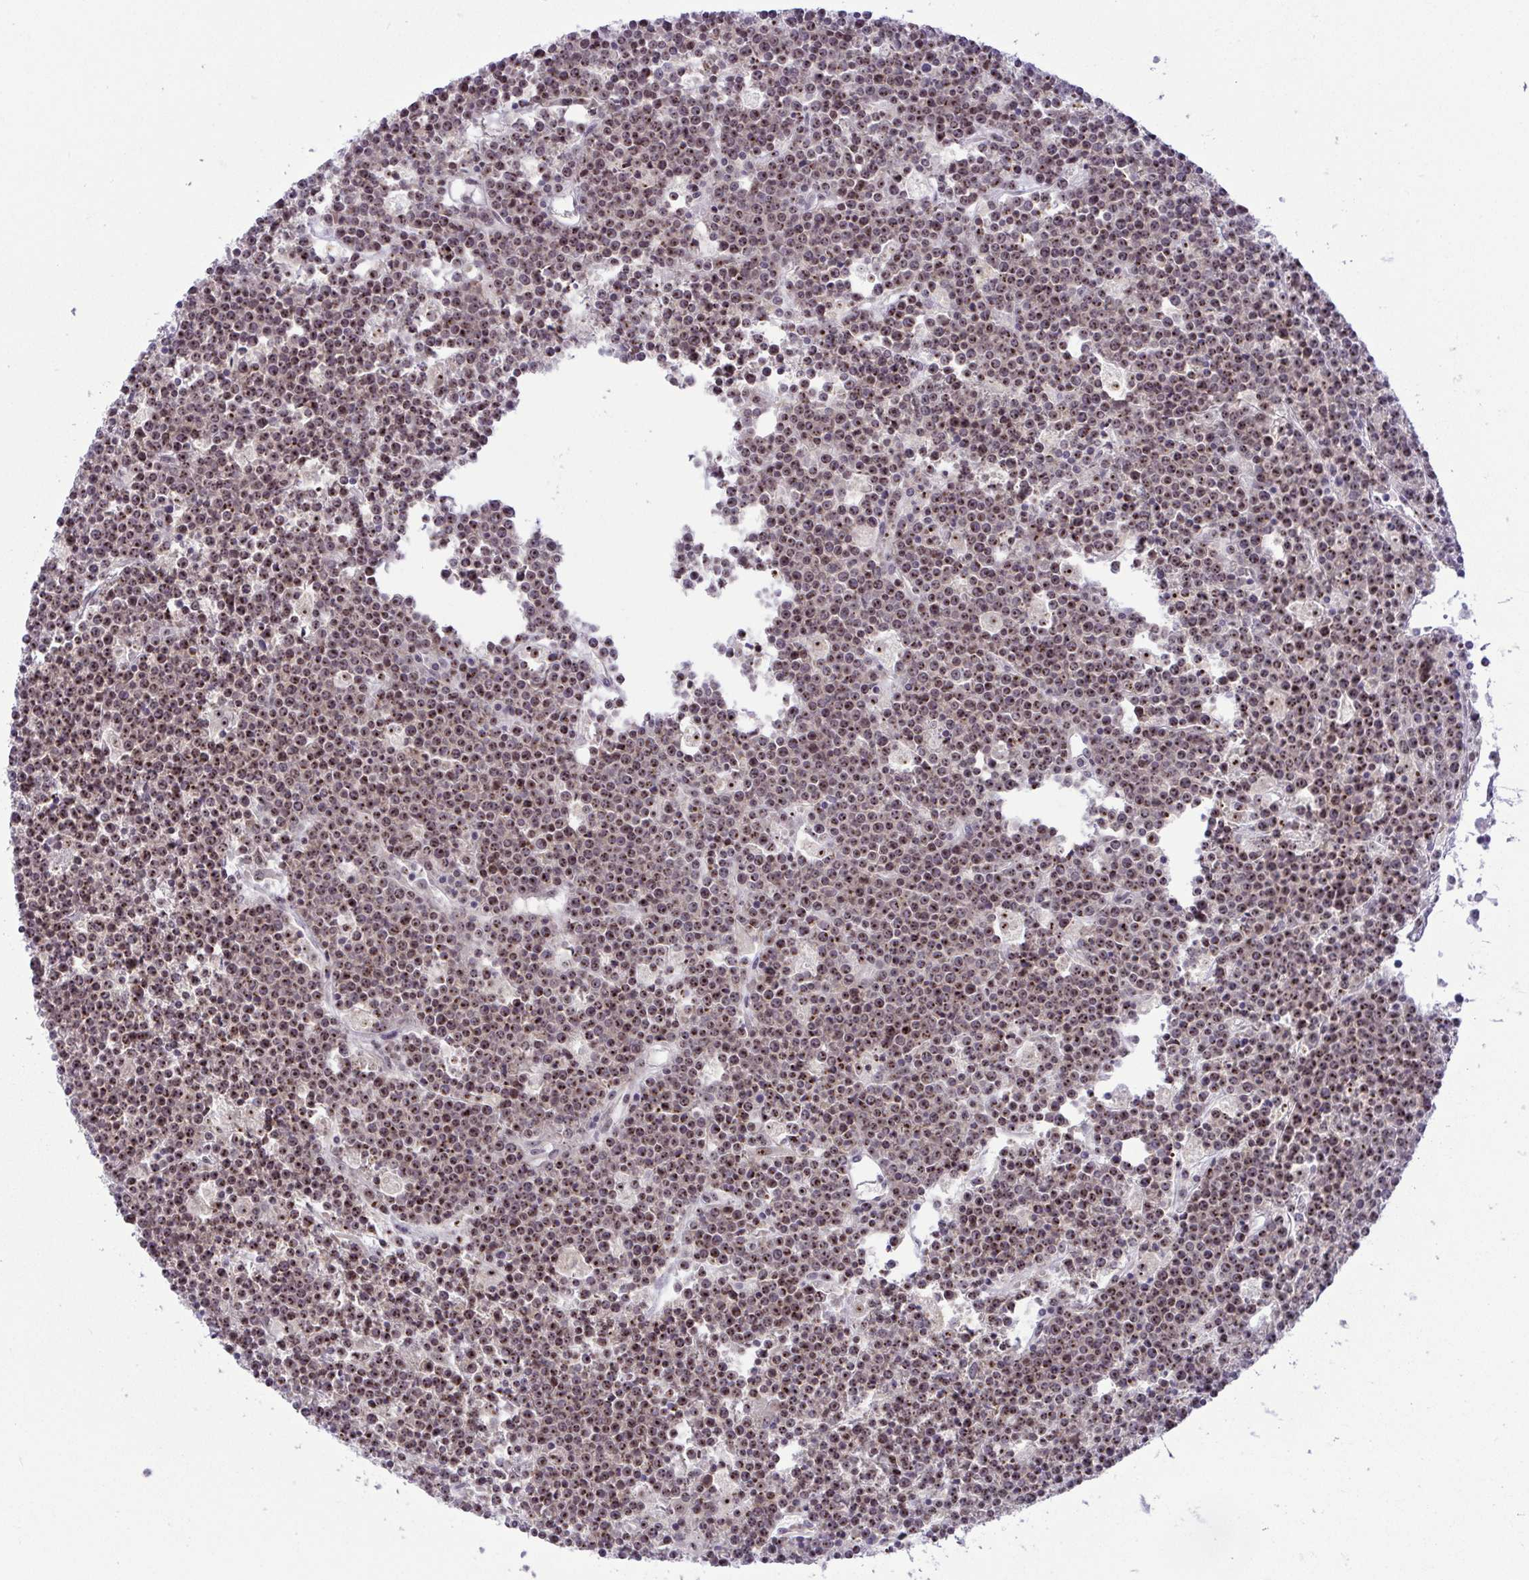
{"staining": {"intensity": "weak", "quantity": "25%-75%", "location": "nuclear"}, "tissue": "lymphoma", "cell_type": "Tumor cells", "image_type": "cancer", "snomed": [{"axis": "morphology", "description": "Malignant lymphoma, non-Hodgkin's type, High grade"}, {"axis": "topography", "description": "Ovary"}], "caption": "Brown immunohistochemical staining in lymphoma demonstrates weak nuclear staining in about 25%-75% of tumor cells.", "gene": "RSL24D1", "patient": {"sex": "female", "age": 56}}